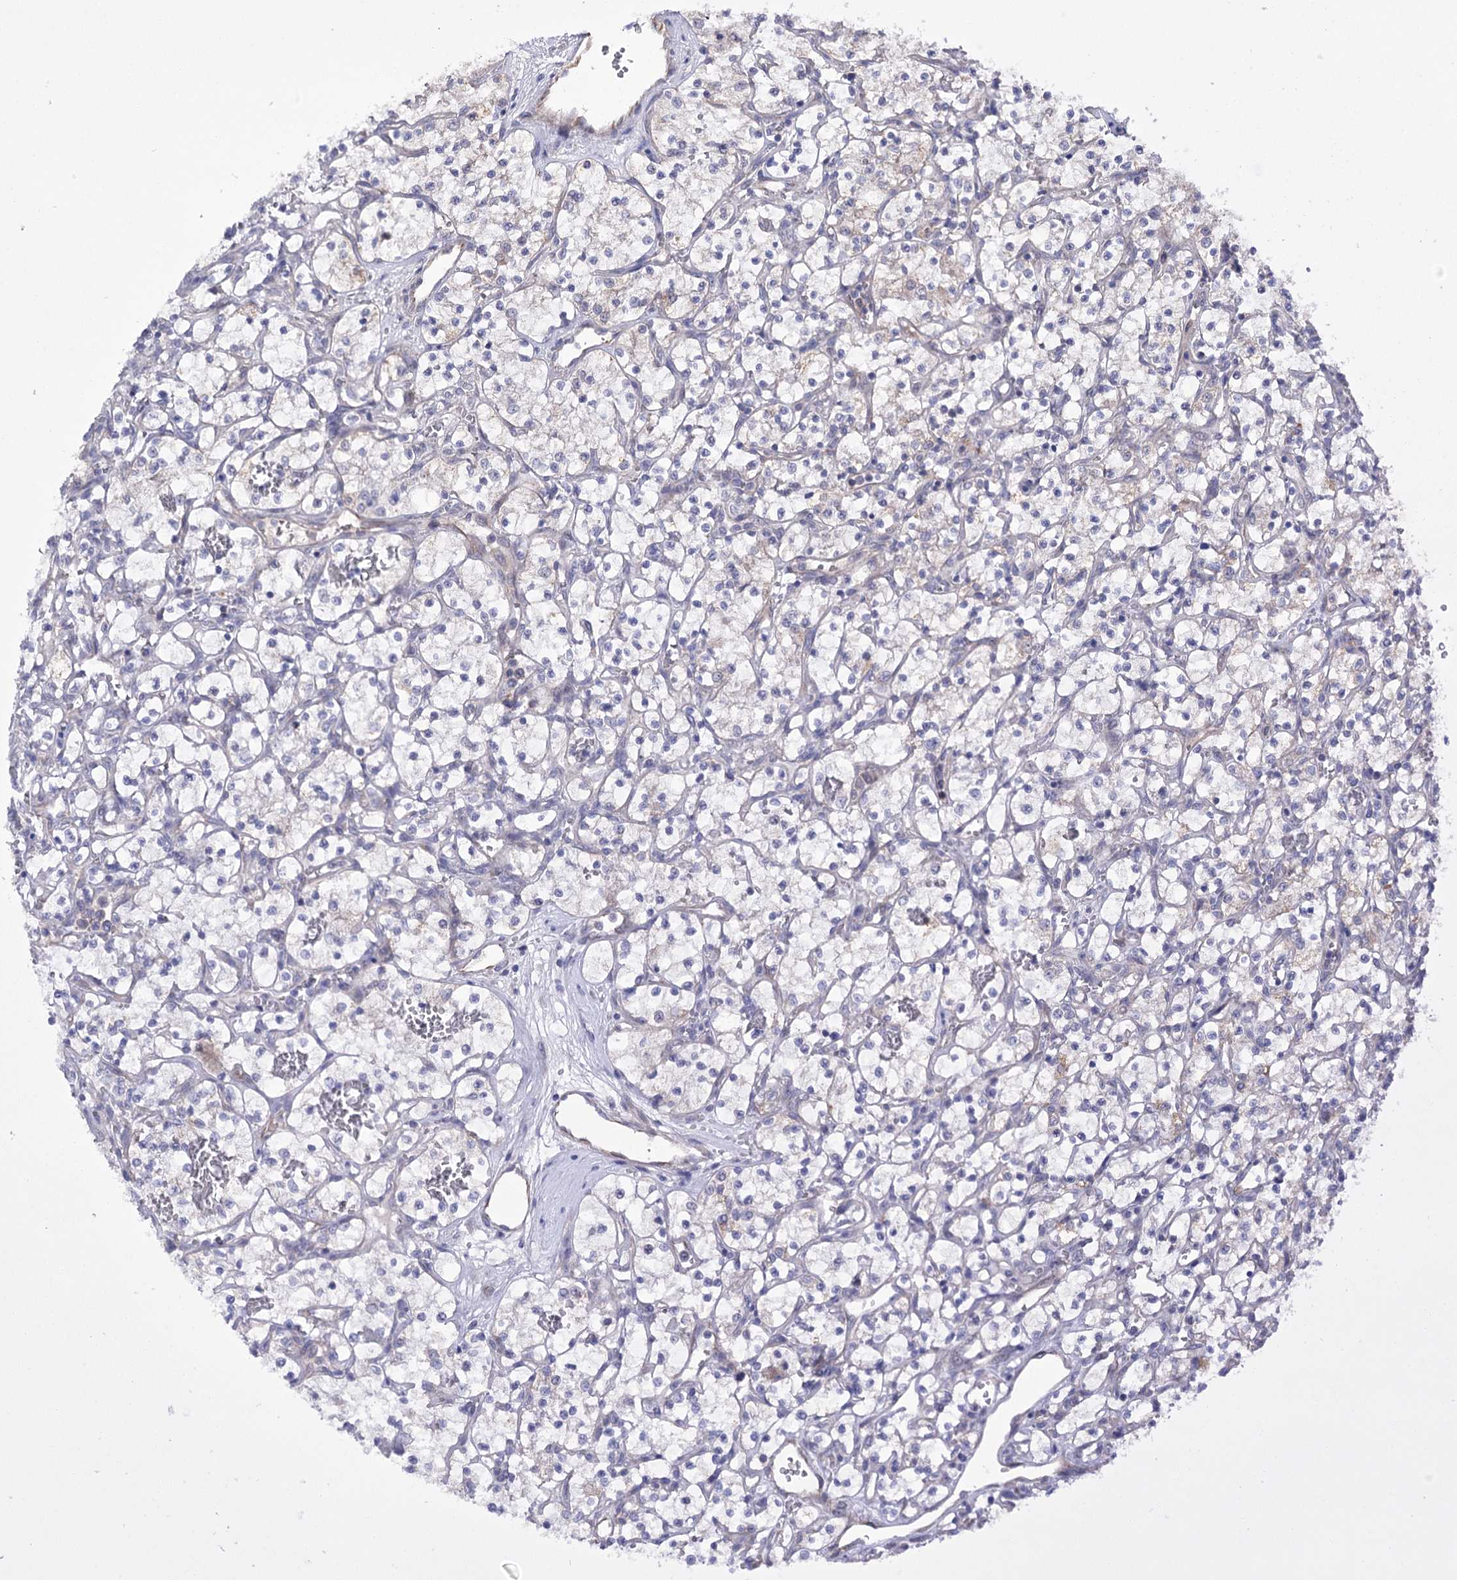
{"staining": {"intensity": "negative", "quantity": "none", "location": "none"}, "tissue": "renal cancer", "cell_type": "Tumor cells", "image_type": "cancer", "snomed": [{"axis": "morphology", "description": "Adenocarcinoma, NOS"}, {"axis": "topography", "description": "Kidney"}], "caption": "Protein analysis of renal cancer reveals no significant expression in tumor cells.", "gene": "ECHDC3", "patient": {"sex": "female", "age": 69}}